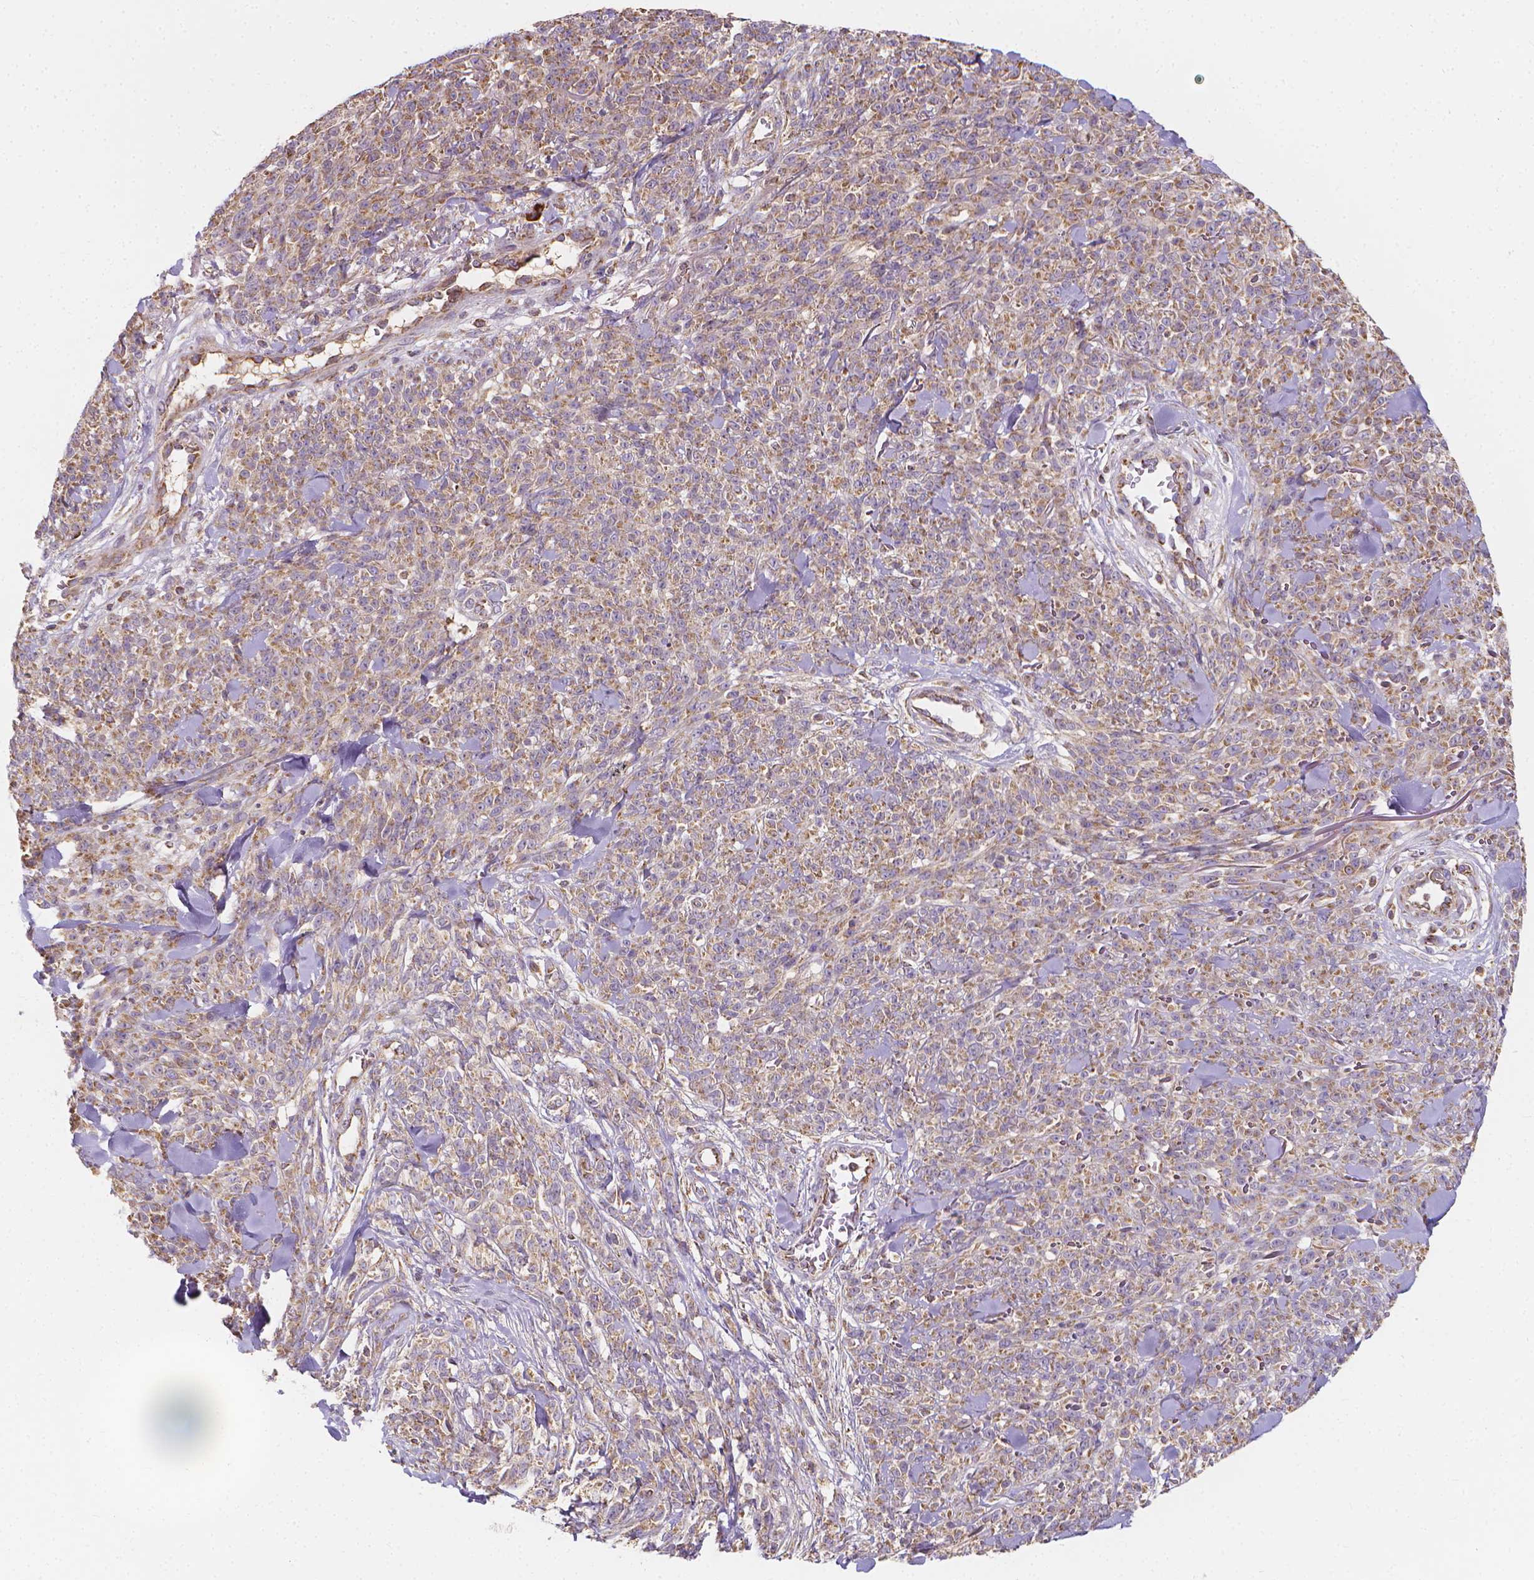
{"staining": {"intensity": "weak", "quantity": ">75%", "location": "cytoplasmic/membranous"}, "tissue": "melanoma", "cell_type": "Tumor cells", "image_type": "cancer", "snomed": [{"axis": "morphology", "description": "Malignant melanoma, NOS"}, {"axis": "topography", "description": "Skin"}, {"axis": "topography", "description": "Skin of trunk"}], "caption": "A brown stain highlights weak cytoplasmic/membranous staining of a protein in malignant melanoma tumor cells.", "gene": "SNCAIP", "patient": {"sex": "male", "age": 74}}